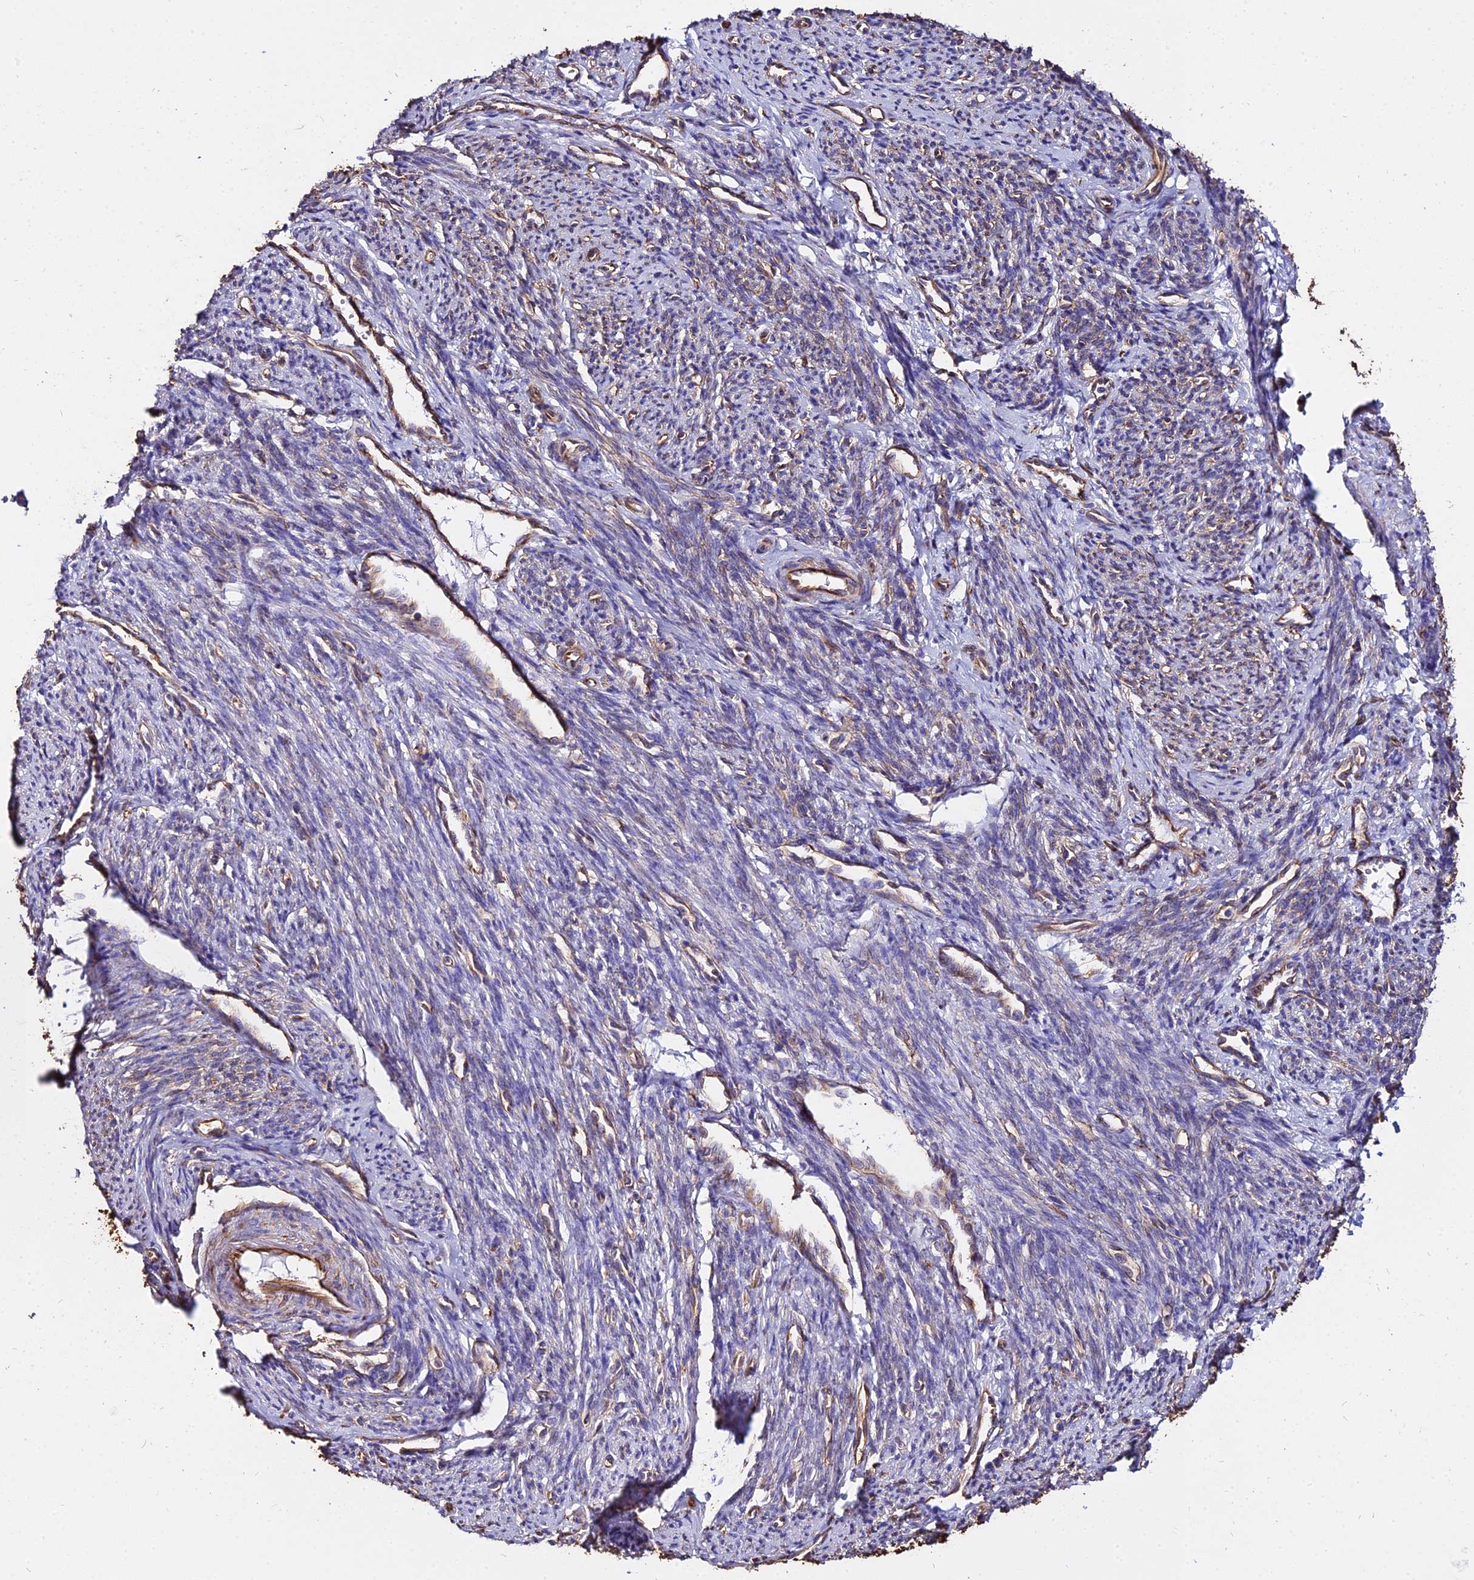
{"staining": {"intensity": "moderate", "quantity": "25%-75%", "location": "cytoplasmic/membranous"}, "tissue": "smooth muscle", "cell_type": "Smooth muscle cells", "image_type": "normal", "snomed": [{"axis": "morphology", "description": "Normal tissue, NOS"}, {"axis": "topography", "description": "Smooth muscle"}, {"axis": "topography", "description": "Uterus"}], "caption": "Unremarkable smooth muscle demonstrates moderate cytoplasmic/membranous staining in approximately 25%-75% of smooth muscle cells (DAB (3,3'-diaminobenzidine) = brown stain, brightfield microscopy at high magnification)..", "gene": "TUBA1A", "patient": {"sex": "female", "age": 59}}